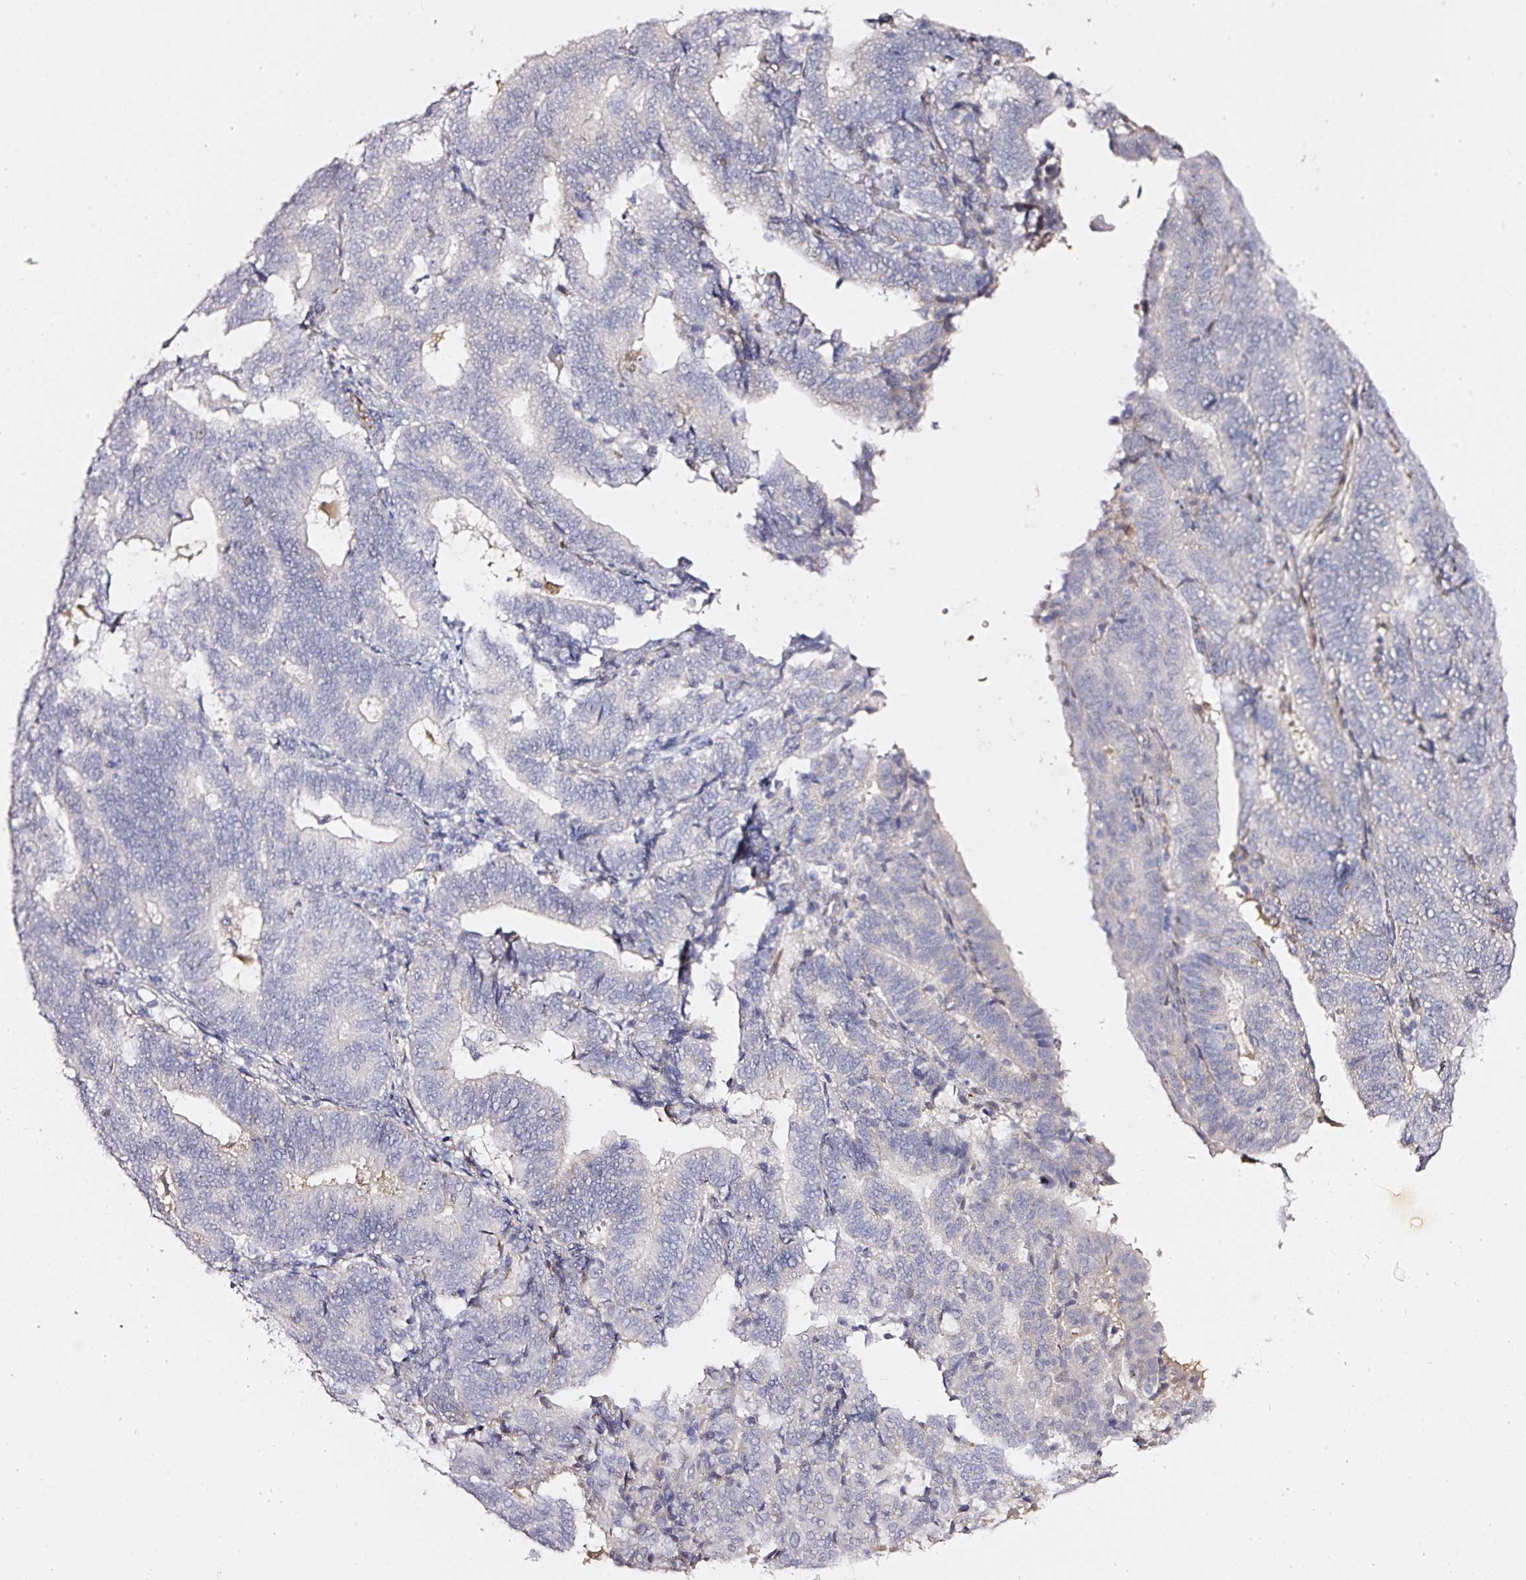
{"staining": {"intensity": "negative", "quantity": "none", "location": "none"}, "tissue": "endometrial cancer", "cell_type": "Tumor cells", "image_type": "cancer", "snomed": [{"axis": "morphology", "description": "Adenocarcinoma, NOS"}, {"axis": "topography", "description": "Endometrium"}], "caption": "The image reveals no significant expression in tumor cells of endometrial cancer.", "gene": "TOGARAM1", "patient": {"sex": "female", "age": 70}}